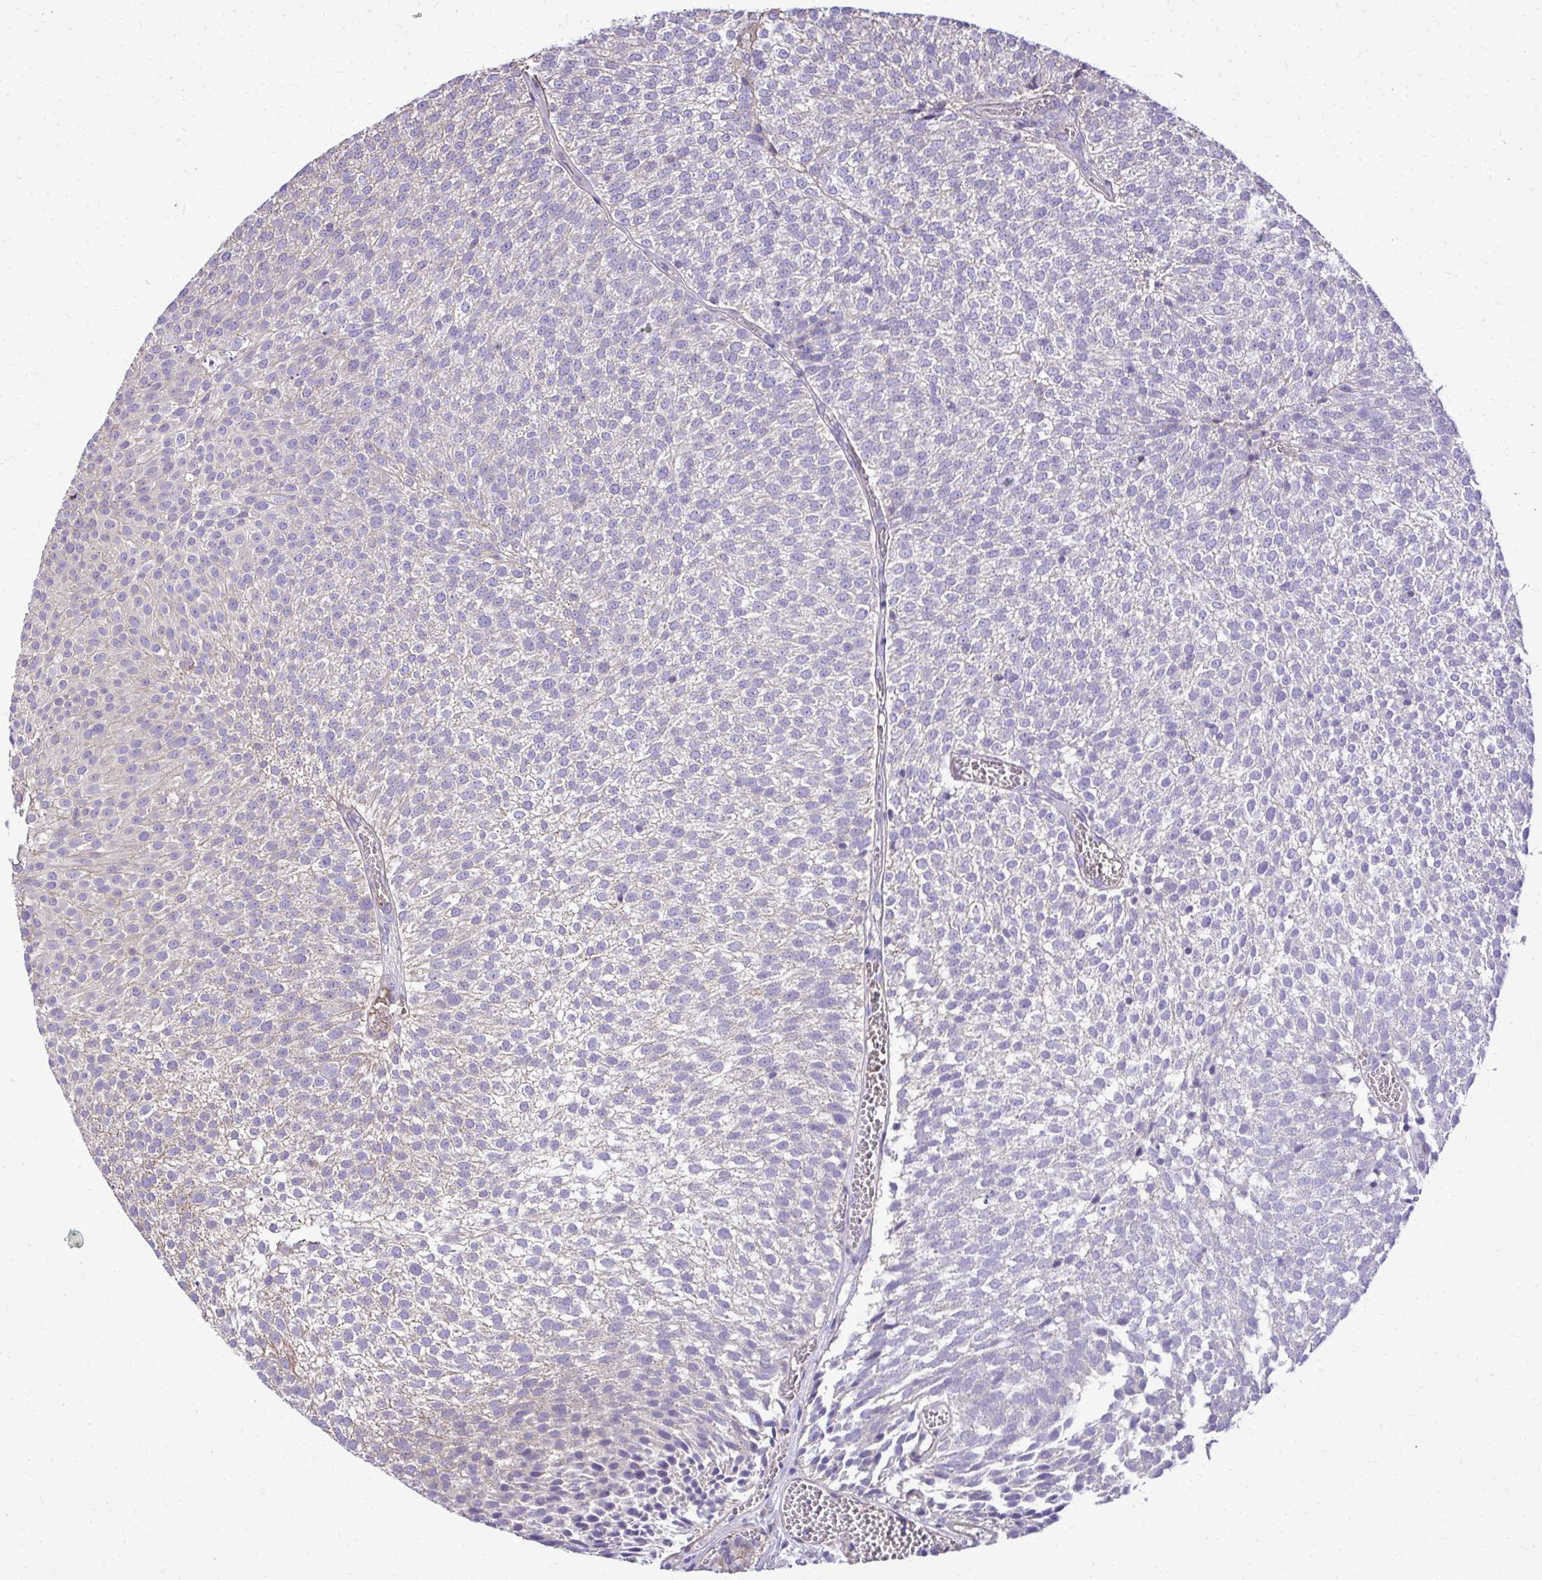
{"staining": {"intensity": "negative", "quantity": "none", "location": "none"}, "tissue": "urothelial cancer", "cell_type": "Tumor cells", "image_type": "cancer", "snomed": [{"axis": "morphology", "description": "Urothelial carcinoma, Low grade"}, {"axis": "topography", "description": "Urinary bladder"}], "caption": "An immunohistochemistry (IHC) image of urothelial carcinoma (low-grade) is shown. There is no staining in tumor cells of urothelial carcinoma (low-grade).", "gene": "RUNDC3B", "patient": {"sex": "female", "age": 79}}